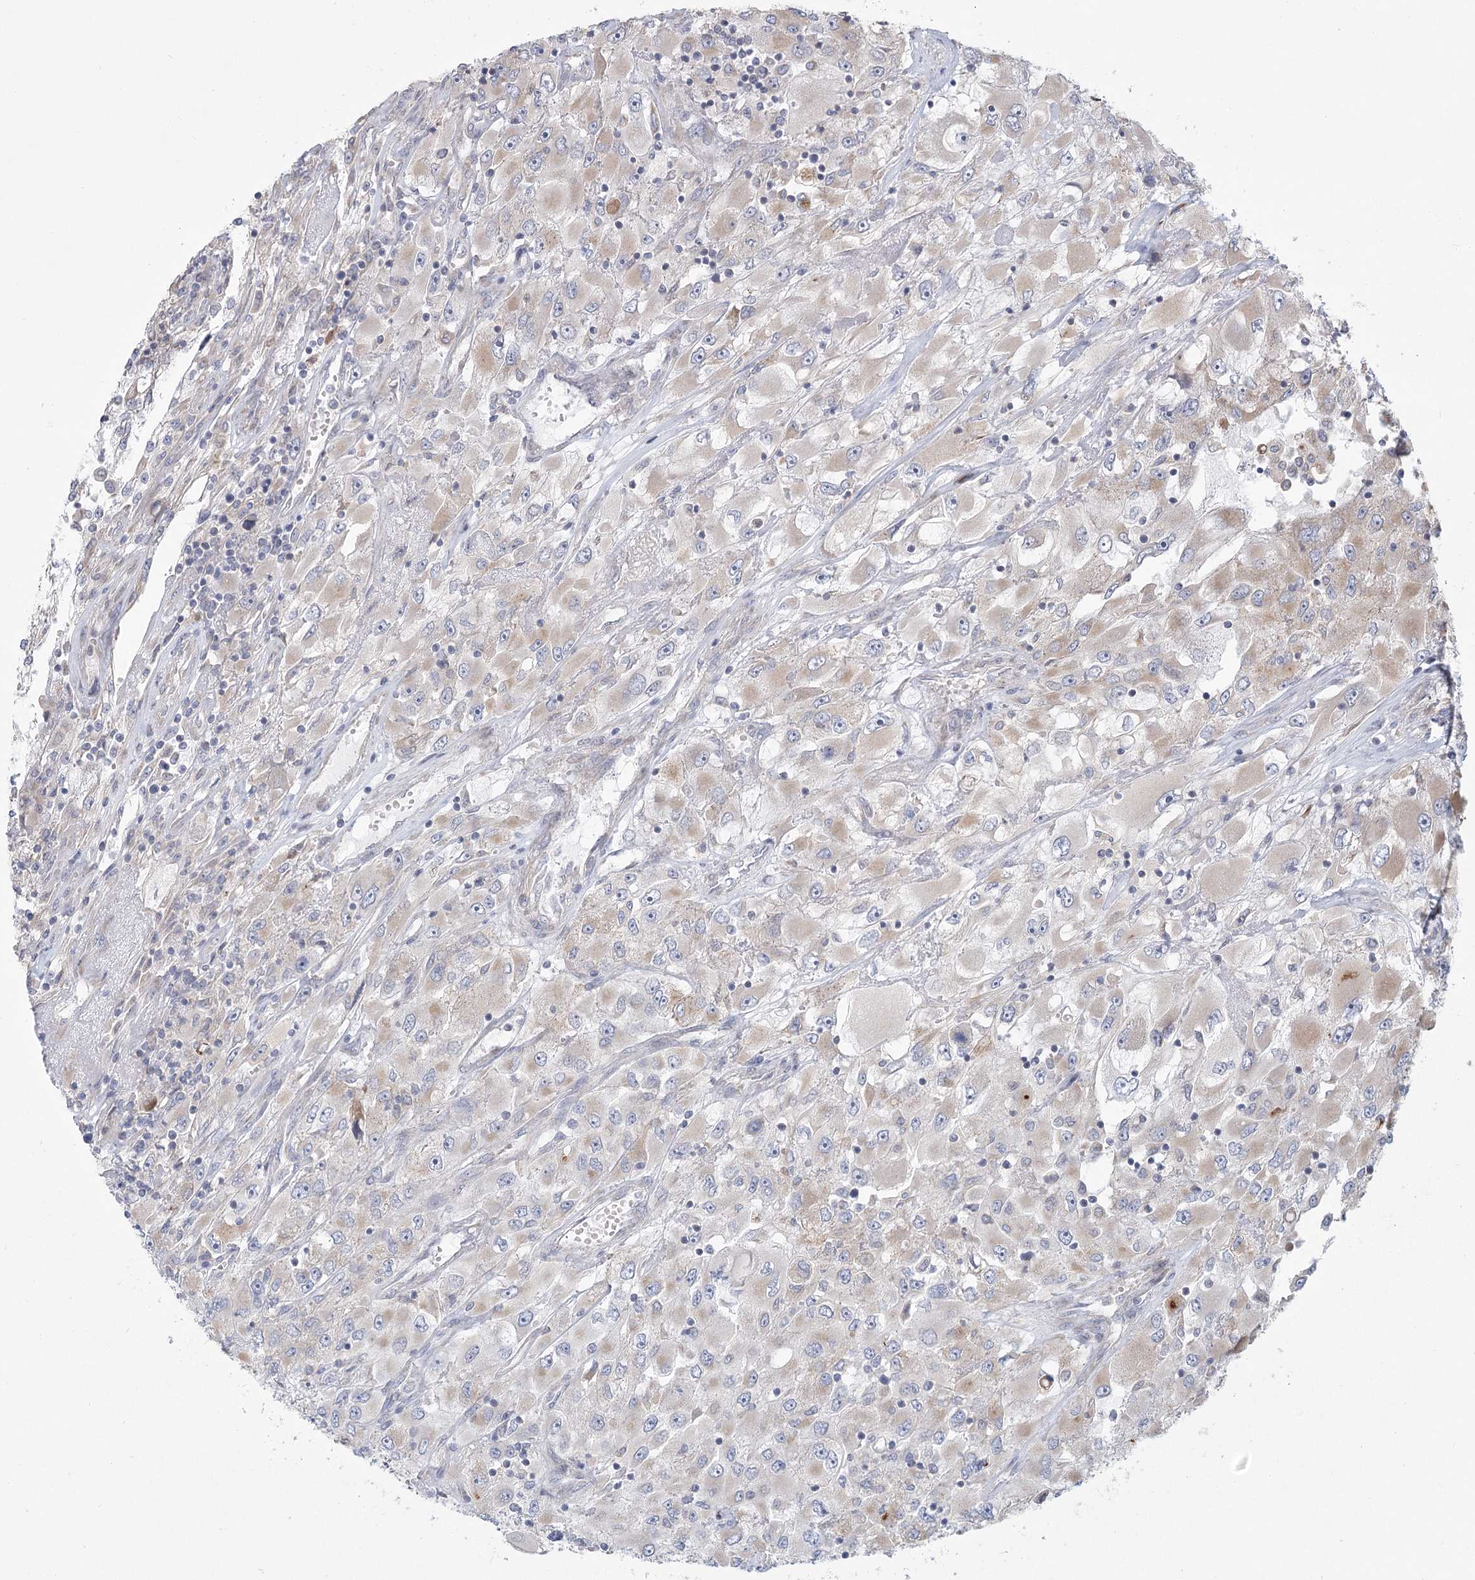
{"staining": {"intensity": "negative", "quantity": "none", "location": "none"}, "tissue": "renal cancer", "cell_type": "Tumor cells", "image_type": "cancer", "snomed": [{"axis": "morphology", "description": "Adenocarcinoma, NOS"}, {"axis": "topography", "description": "Kidney"}], "caption": "A histopathology image of human renal cancer (adenocarcinoma) is negative for staining in tumor cells.", "gene": "CNTLN", "patient": {"sex": "female", "age": 52}}